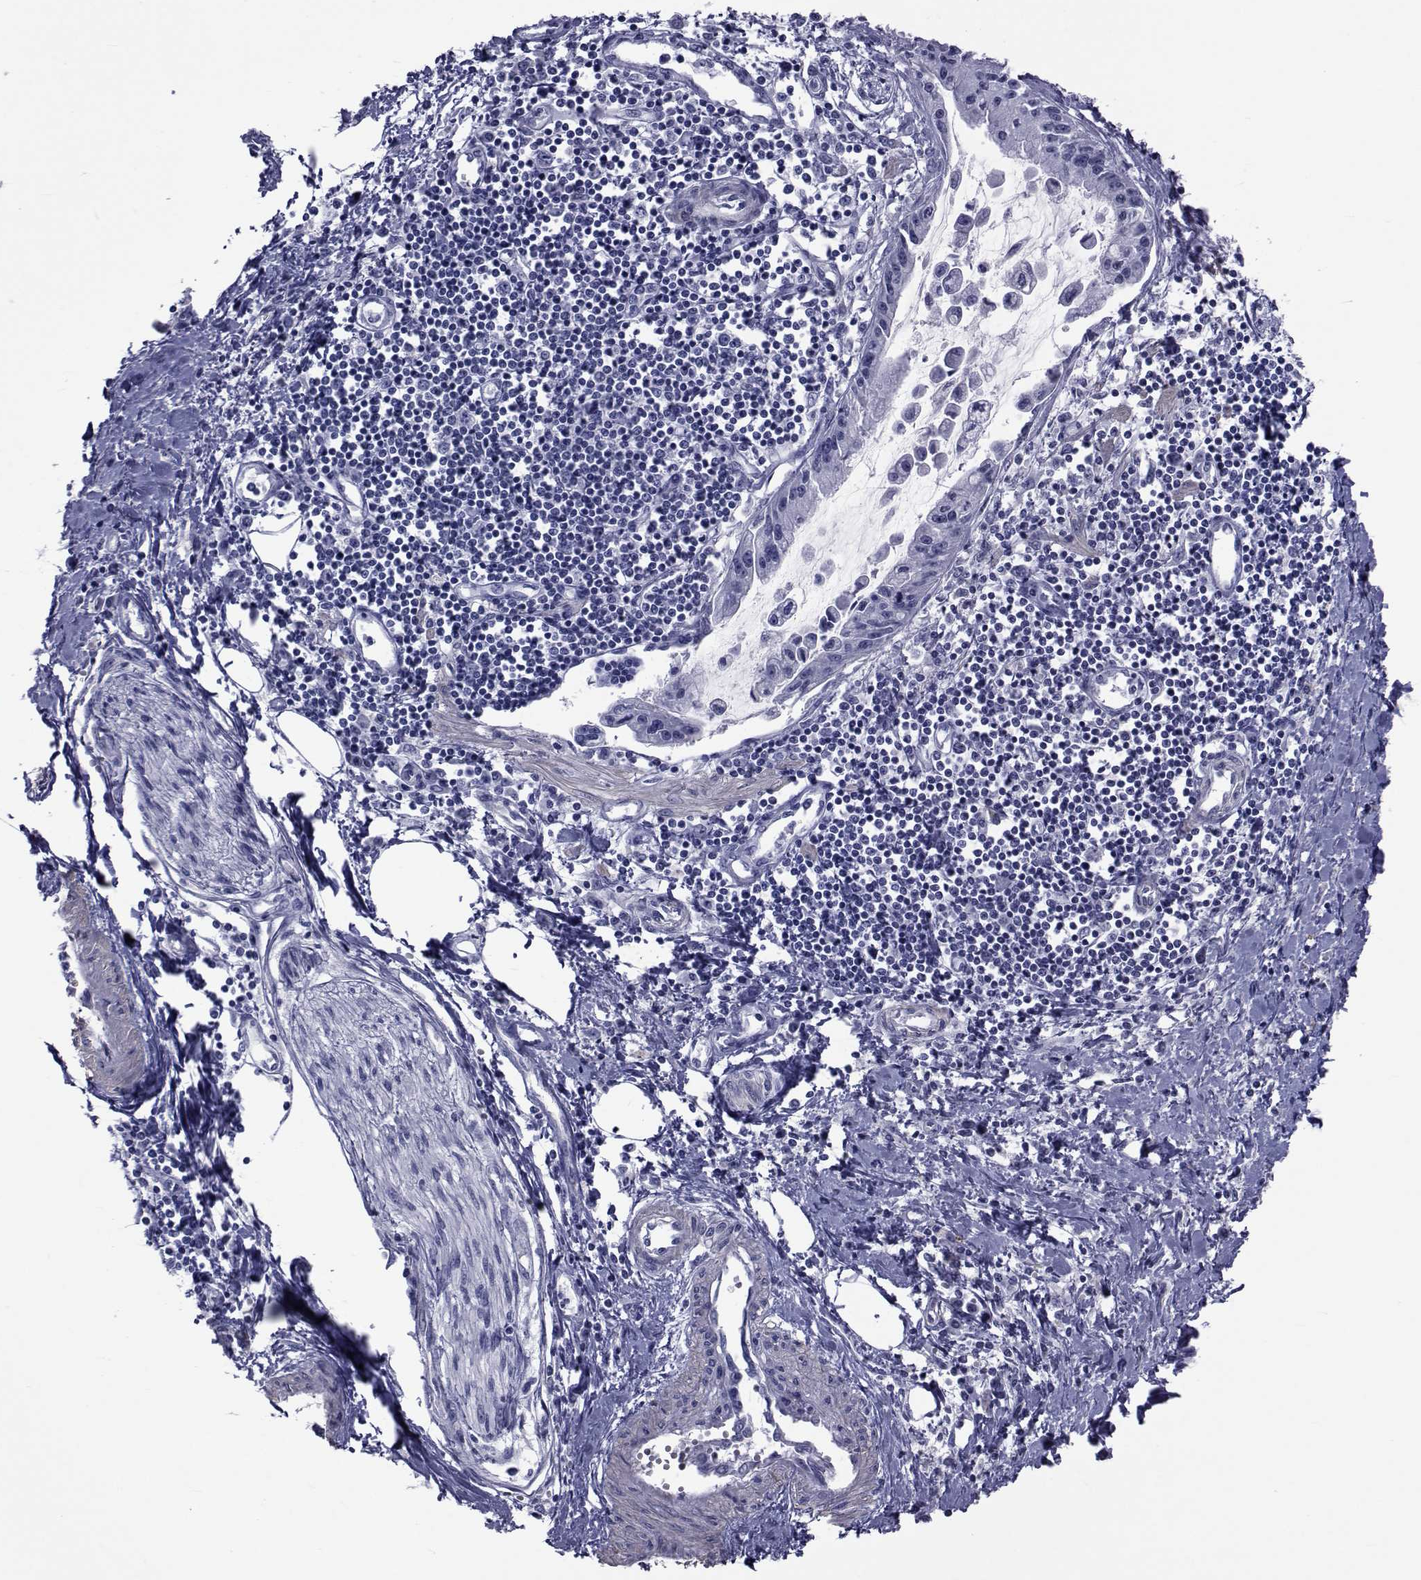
{"staining": {"intensity": "negative", "quantity": "none", "location": "none"}, "tissue": "pancreatic cancer", "cell_type": "Tumor cells", "image_type": "cancer", "snomed": [{"axis": "morphology", "description": "Adenocarcinoma, NOS"}, {"axis": "topography", "description": "Pancreas"}], "caption": "Immunohistochemical staining of human pancreatic adenocarcinoma displays no significant staining in tumor cells.", "gene": "GKAP1", "patient": {"sex": "male", "age": 60}}